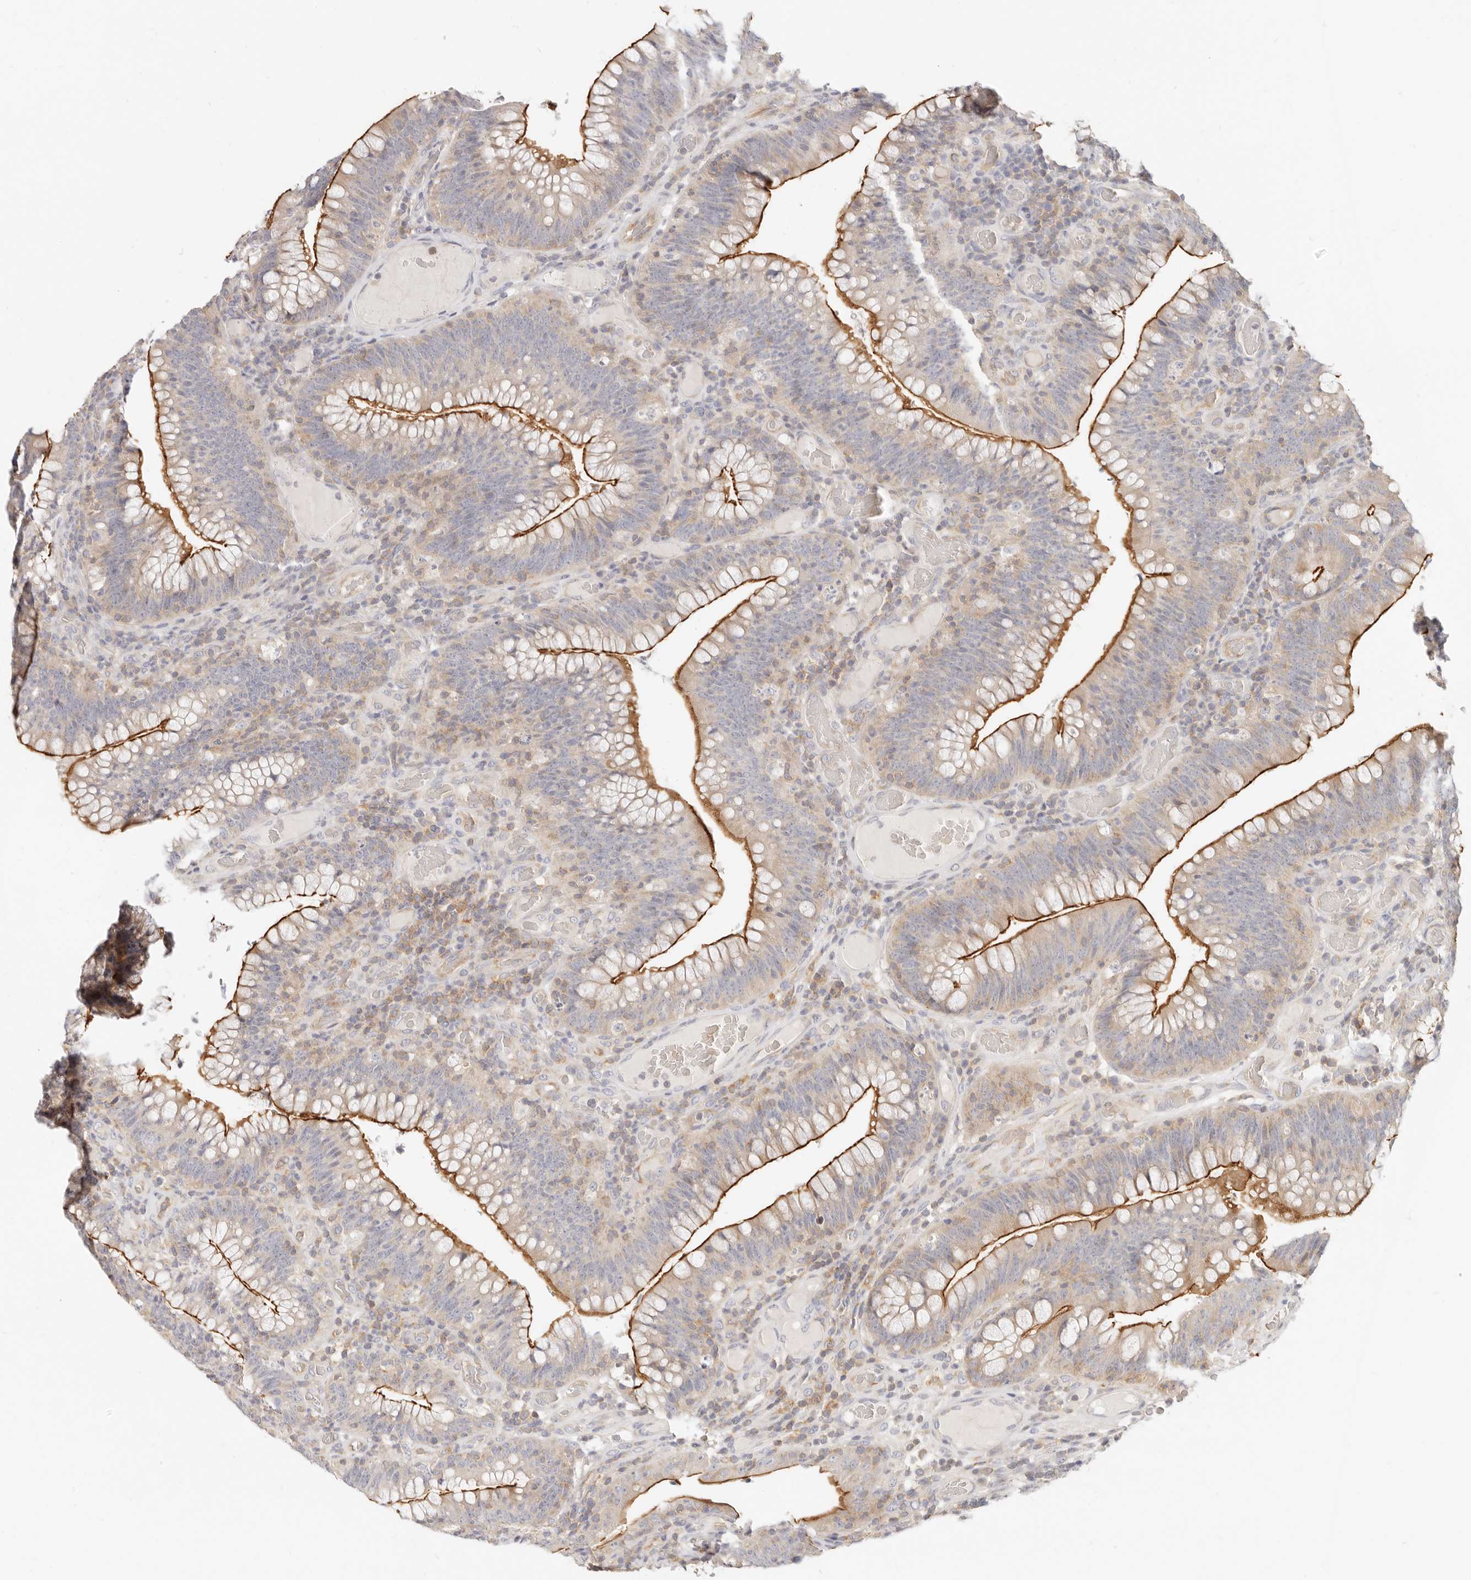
{"staining": {"intensity": "strong", "quantity": "25%-75%", "location": "cytoplasmic/membranous"}, "tissue": "colorectal cancer", "cell_type": "Tumor cells", "image_type": "cancer", "snomed": [{"axis": "morphology", "description": "Normal tissue, NOS"}, {"axis": "topography", "description": "Colon"}], "caption": "Colorectal cancer stained with immunohistochemistry (IHC) displays strong cytoplasmic/membranous positivity in approximately 25%-75% of tumor cells. (brown staining indicates protein expression, while blue staining denotes nuclei).", "gene": "LTB4R2", "patient": {"sex": "female", "age": 82}}